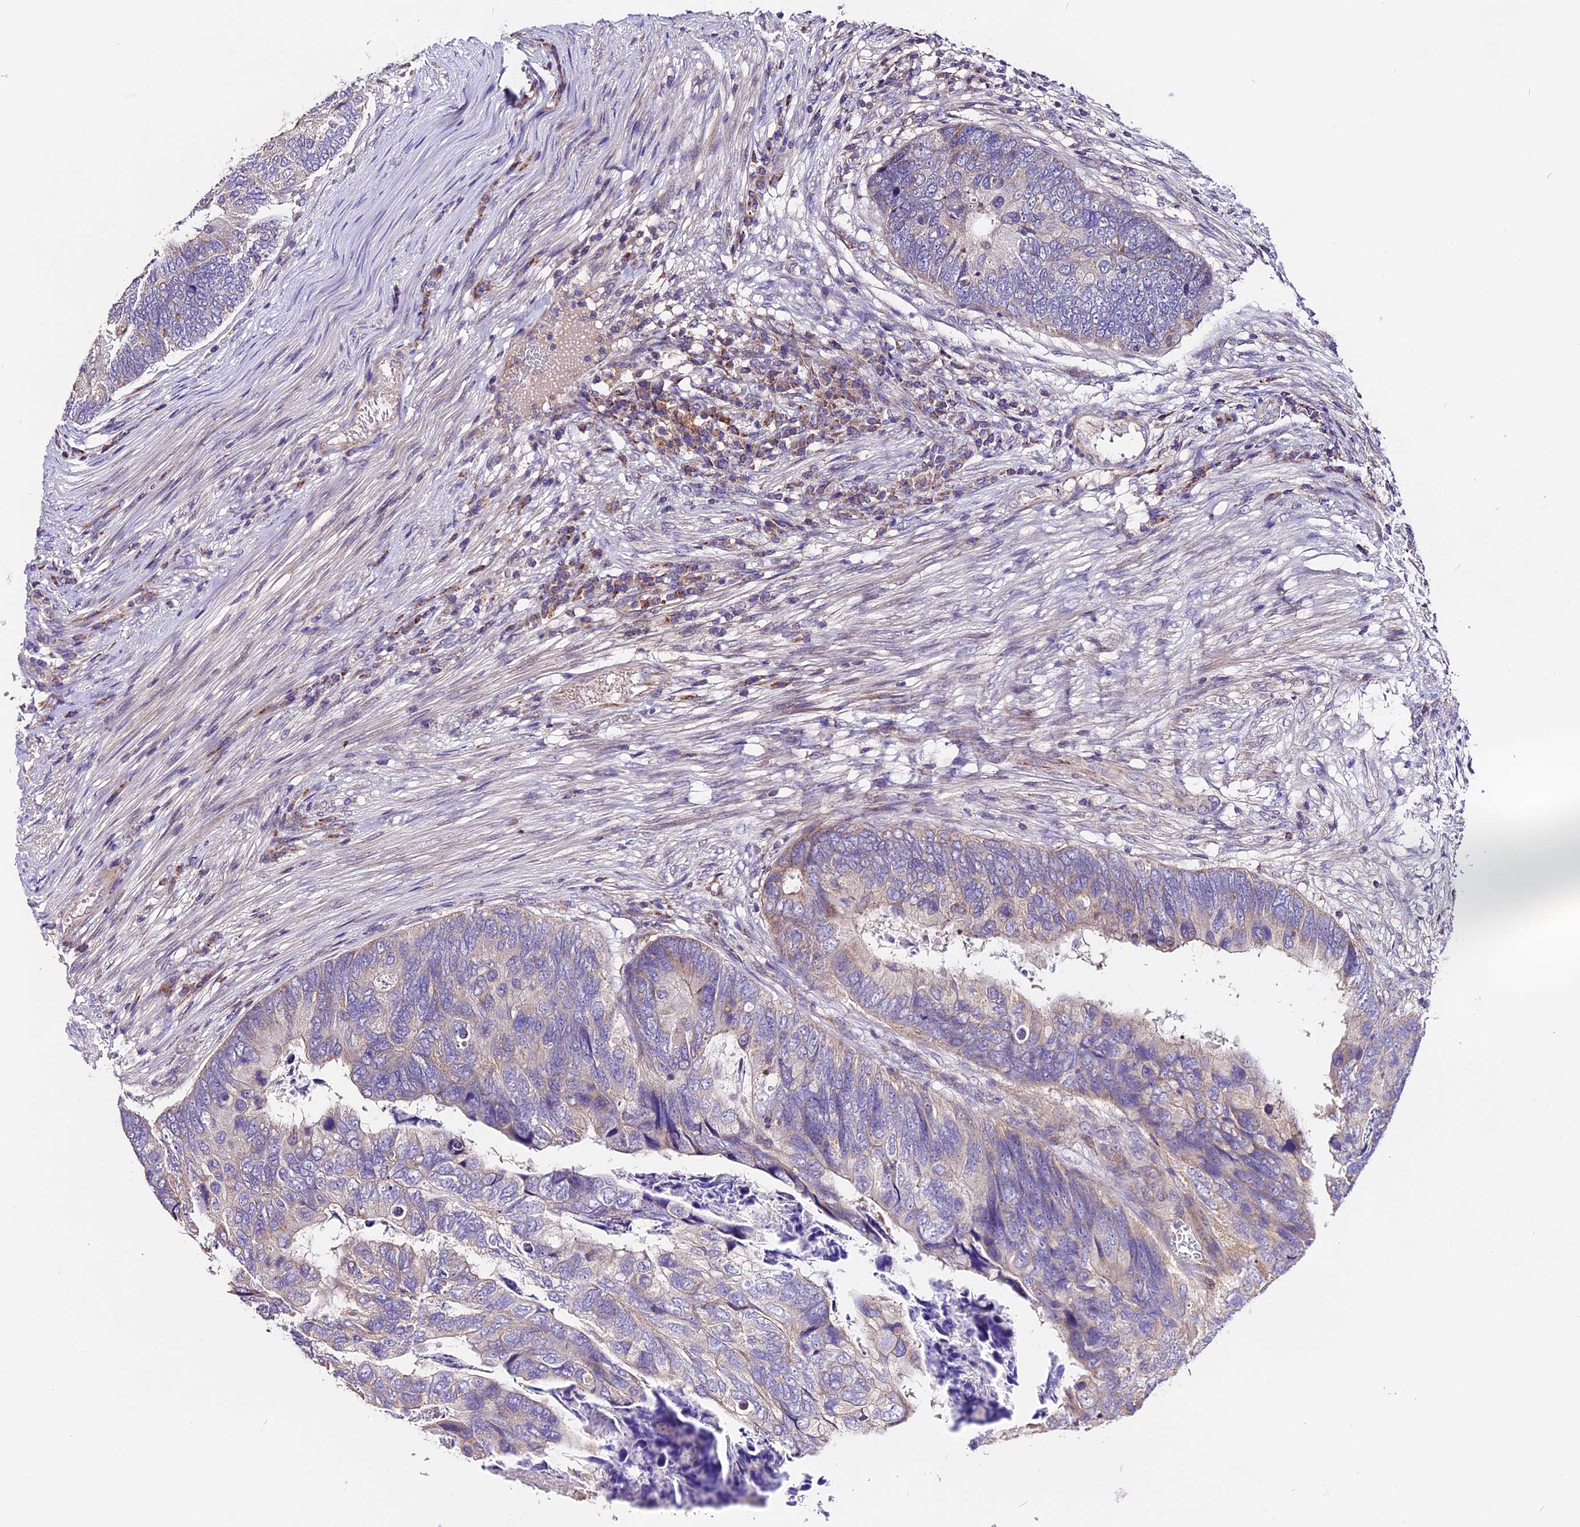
{"staining": {"intensity": "weak", "quantity": "<25%", "location": "cytoplasmic/membranous"}, "tissue": "colorectal cancer", "cell_type": "Tumor cells", "image_type": "cancer", "snomed": [{"axis": "morphology", "description": "Adenocarcinoma, NOS"}, {"axis": "topography", "description": "Colon"}], "caption": "A histopathology image of human colorectal cancer (adenocarcinoma) is negative for staining in tumor cells.", "gene": "DDX28", "patient": {"sex": "female", "age": 67}}